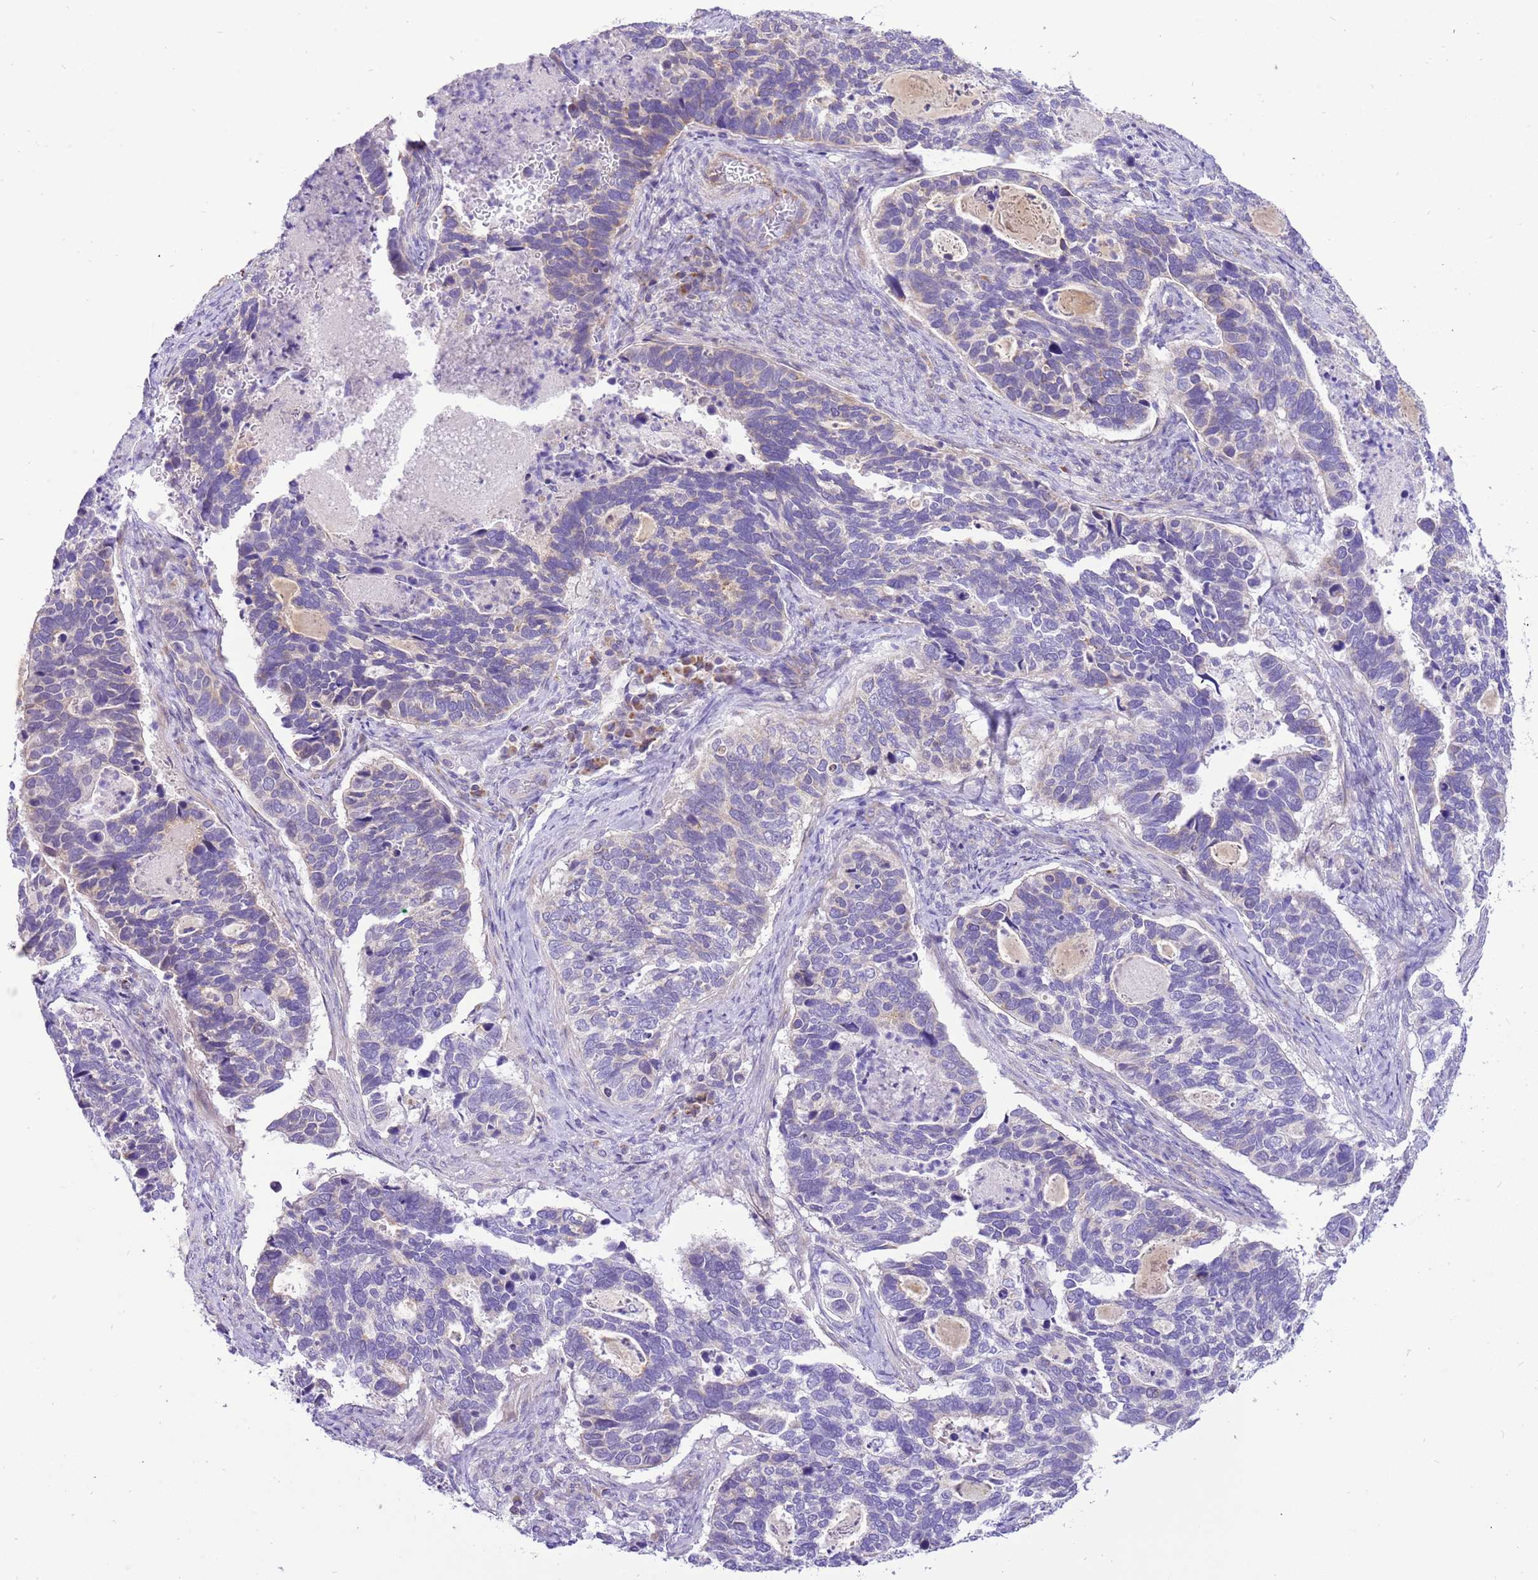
{"staining": {"intensity": "negative", "quantity": "none", "location": "none"}, "tissue": "cervical cancer", "cell_type": "Tumor cells", "image_type": "cancer", "snomed": [{"axis": "morphology", "description": "Squamous cell carcinoma, NOS"}, {"axis": "topography", "description": "Cervix"}], "caption": "Cervical squamous cell carcinoma was stained to show a protein in brown. There is no significant expression in tumor cells. Nuclei are stained in blue.", "gene": "COX17", "patient": {"sex": "female", "age": 38}}